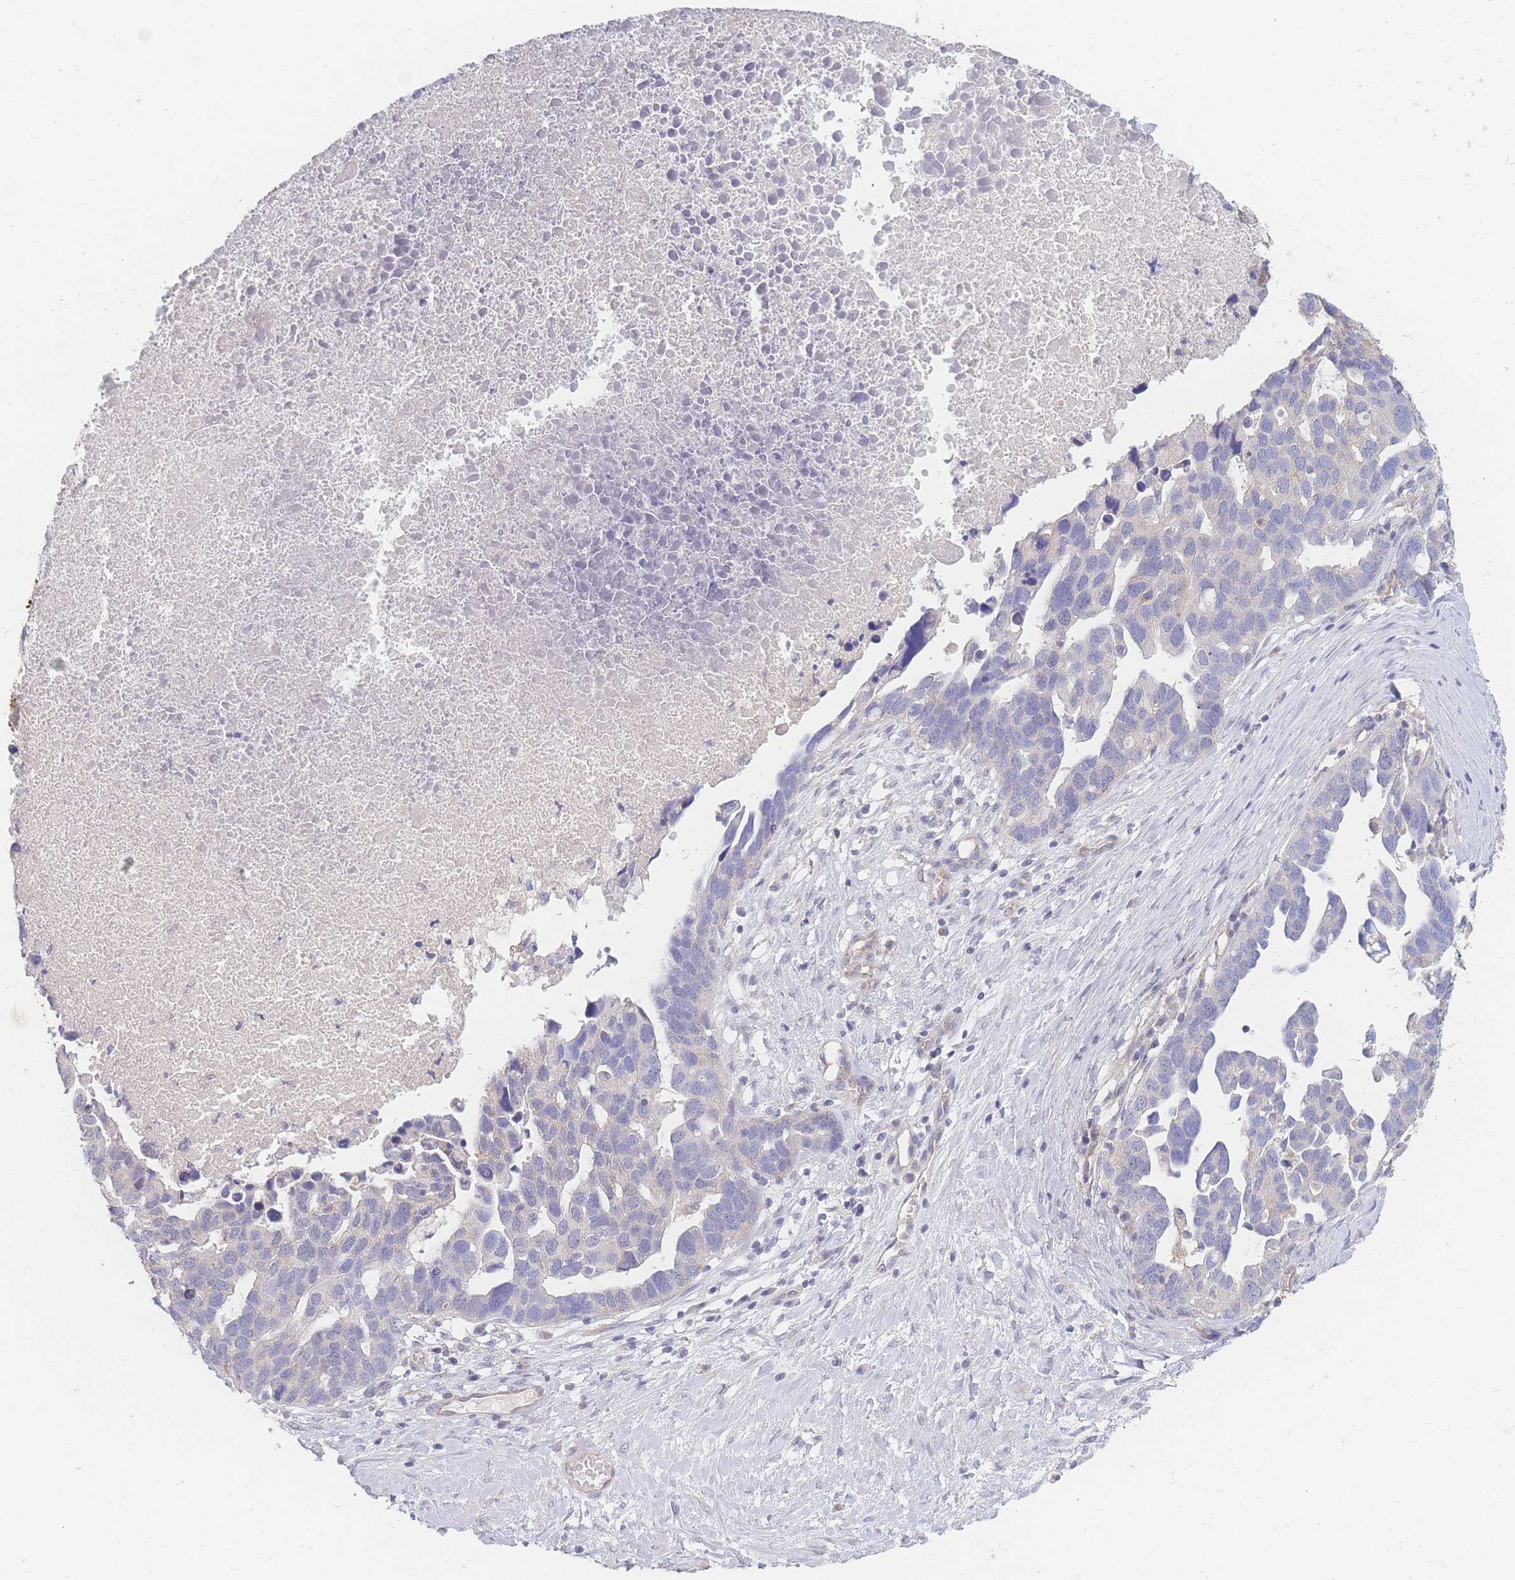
{"staining": {"intensity": "negative", "quantity": "none", "location": "none"}, "tissue": "ovarian cancer", "cell_type": "Tumor cells", "image_type": "cancer", "snomed": [{"axis": "morphology", "description": "Cystadenocarcinoma, serous, NOS"}, {"axis": "topography", "description": "Ovary"}], "caption": "Immunohistochemical staining of ovarian cancer shows no significant staining in tumor cells. Nuclei are stained in blue.", "gene": "GIPR", "patient": {"sex": "female", "age": 54}}